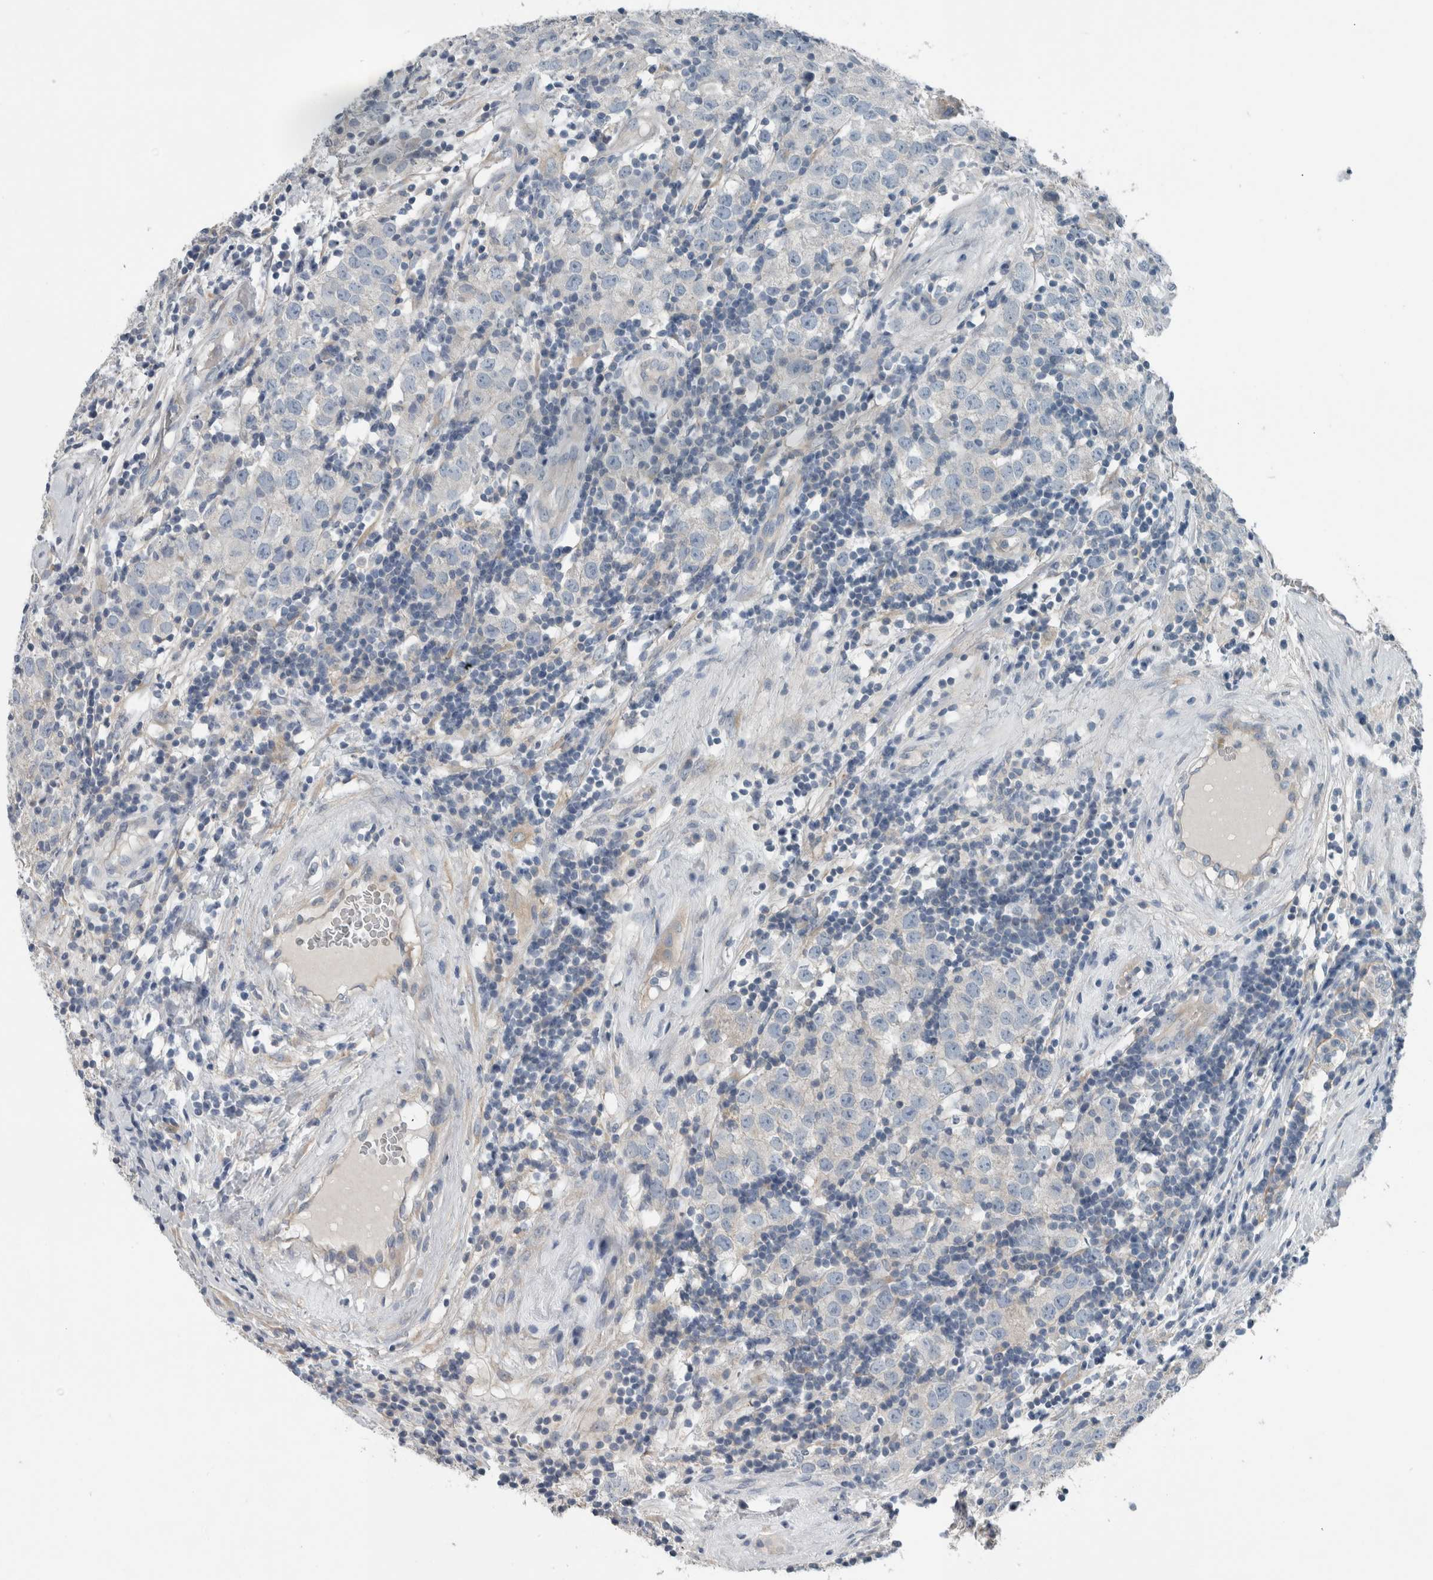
{"staining": {"intensity": "negative", "quantity": "none", "location": "none"}, "tissue": "testis cancer", "cell_type": "Tumor cells", "image_type": "cancer", "snomed": [{"axis": "morphology", "description": "Seminoma, NOS"}, {"axis": "morphology", "description": "Carcinoma, Embryonal, NOS"}, {"axis": "topography", "description": "Testis"}], "caption": "There is no significant staining in tumor cells of testis cancer (seminoma).", "gene": "SH3GL2", "patient": {"sex": "male", "age": 28}}